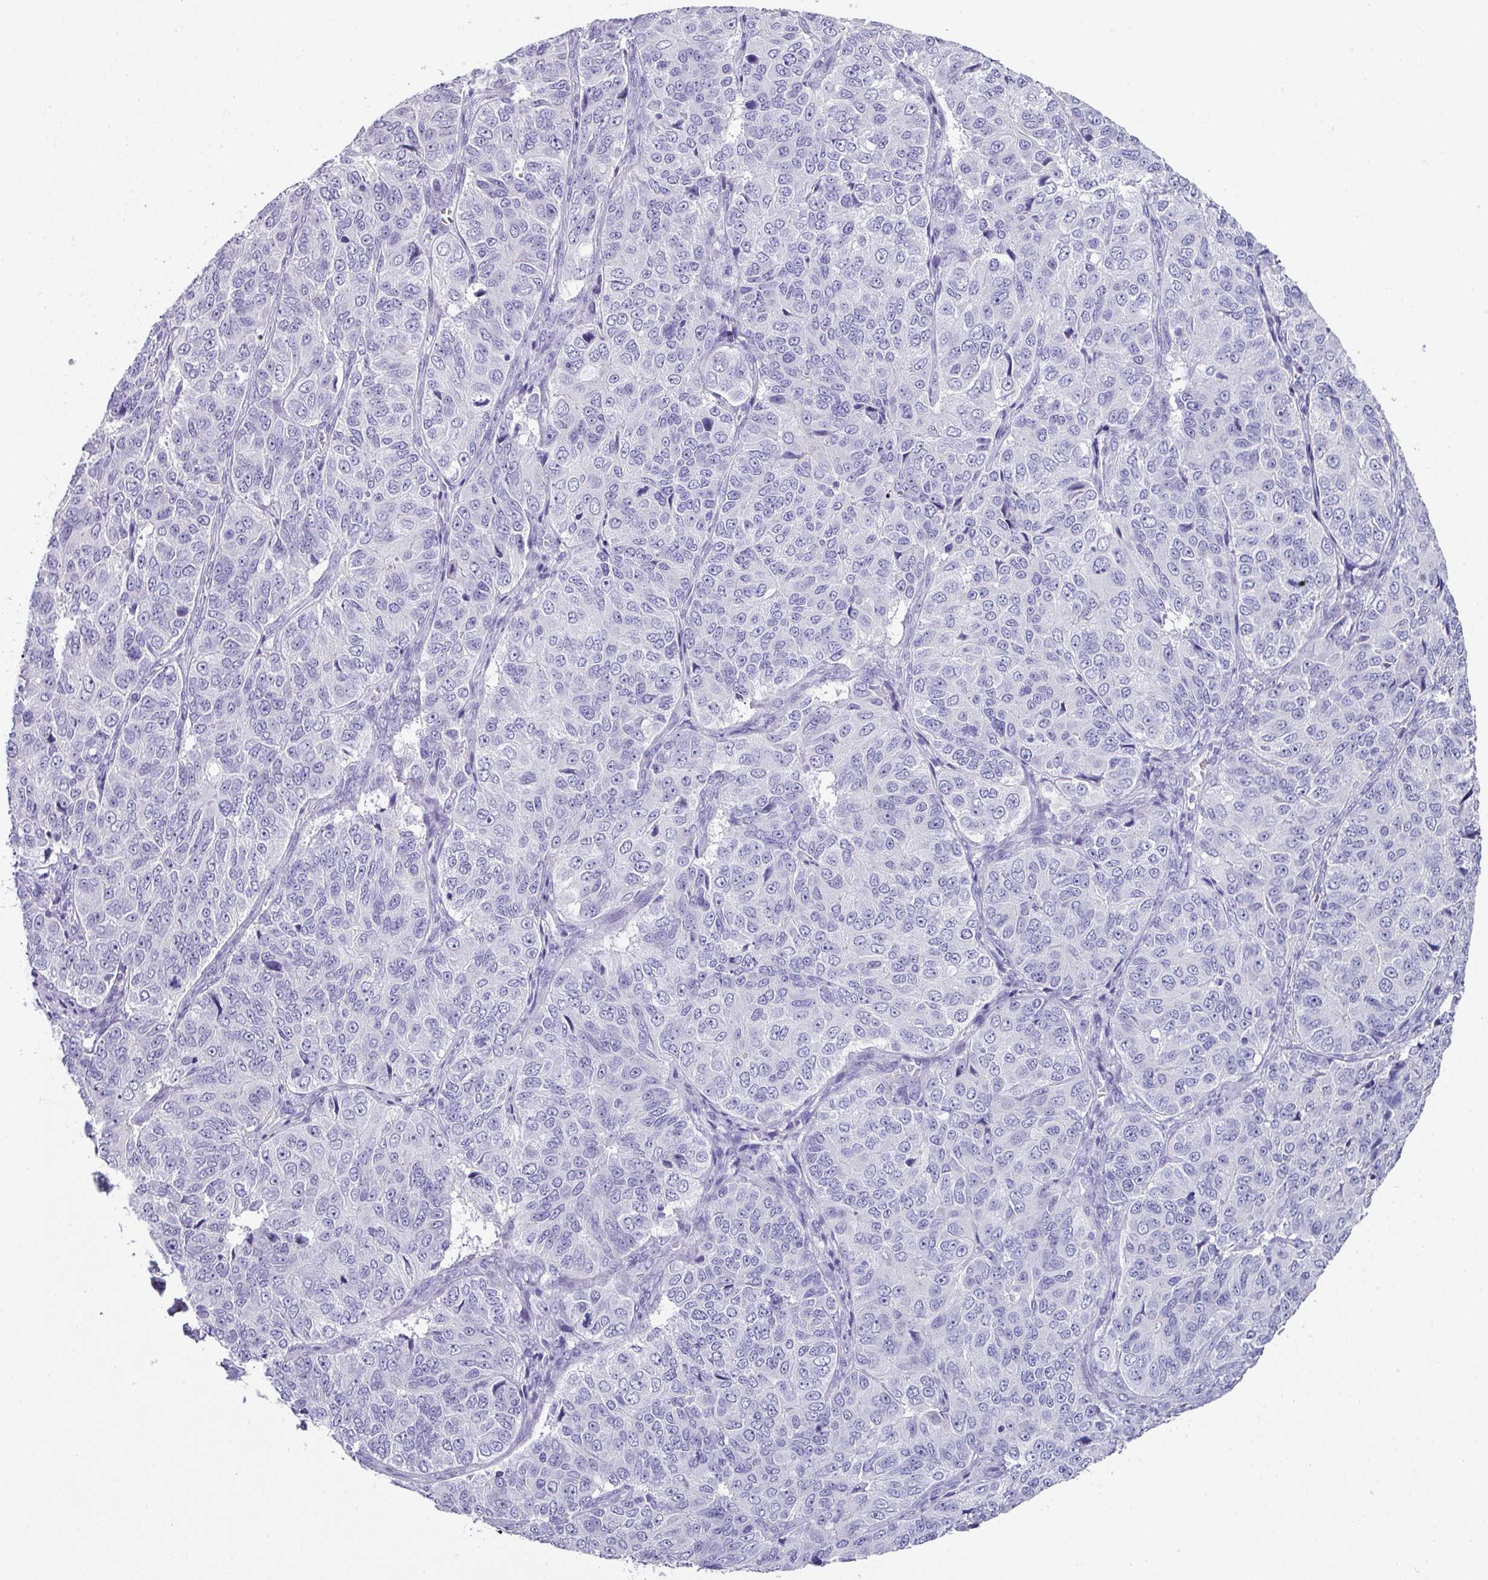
{"staining": {"intensity": "negative", "quantity": "none", "location": "none"}, "tissue": "ovarian cancer", "cell_type": "Tumor cells", "image_type": "cancer", "snomed": [{"axis": "morphology", "description": "Carcinoma, endometroid"}, {"axis": "topography", "description": "Ovary"}], "caption": "High power microscopy micrograph of an immunohistochemistry (IHC) photomicrograph of ovarian endometroid carcinoma, revealing no significant positivity in tumor cells.", "gene": "PEX10", "patient": {"sex": "female", "age": 51}}